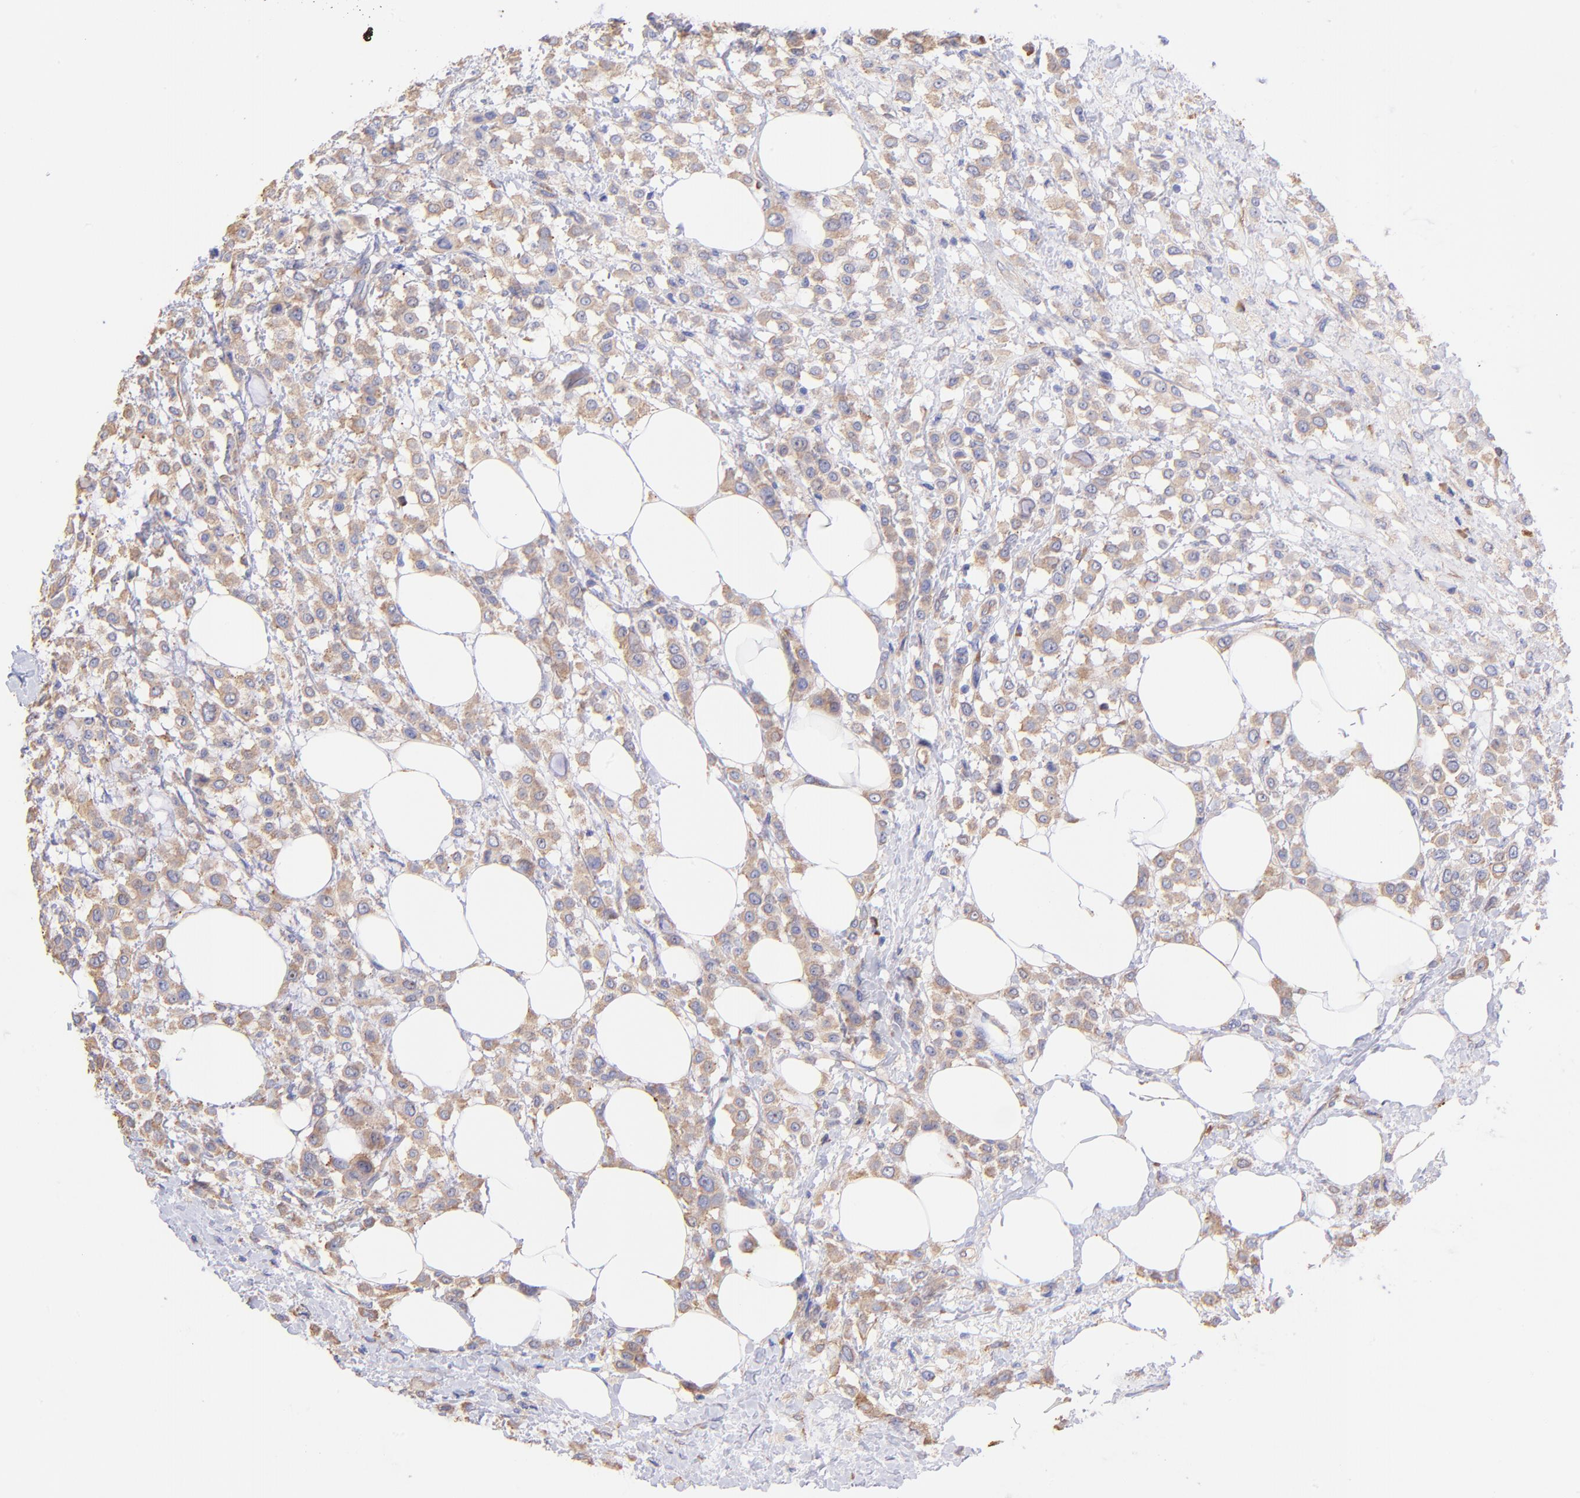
{"staining": {"intensity": "moderate", "quantity": ">75%", "location": "cytoplasmic/membranous"}, "tissue": "breast cancer", "cell_type": "Tumor cells", "image_type": "cancer", "snomed": [{"axis": "morphology", "description": "Lobular carcinoma"}, {"axis": "topography", "description": "Breast"}], "caption": "Moderate cytoplasmic/membranous positivity is appreciated in about >75% of tumor cells in lobular carcinoma (breast). The staining is performed using DAB (3,3'-diaminobenzidine) brown chromogen to label protein expression. The nuclei are counter-stained blue using hematoxylin.", "gene": "RPL30", "patient": {"sex": "female", "age": 85}}